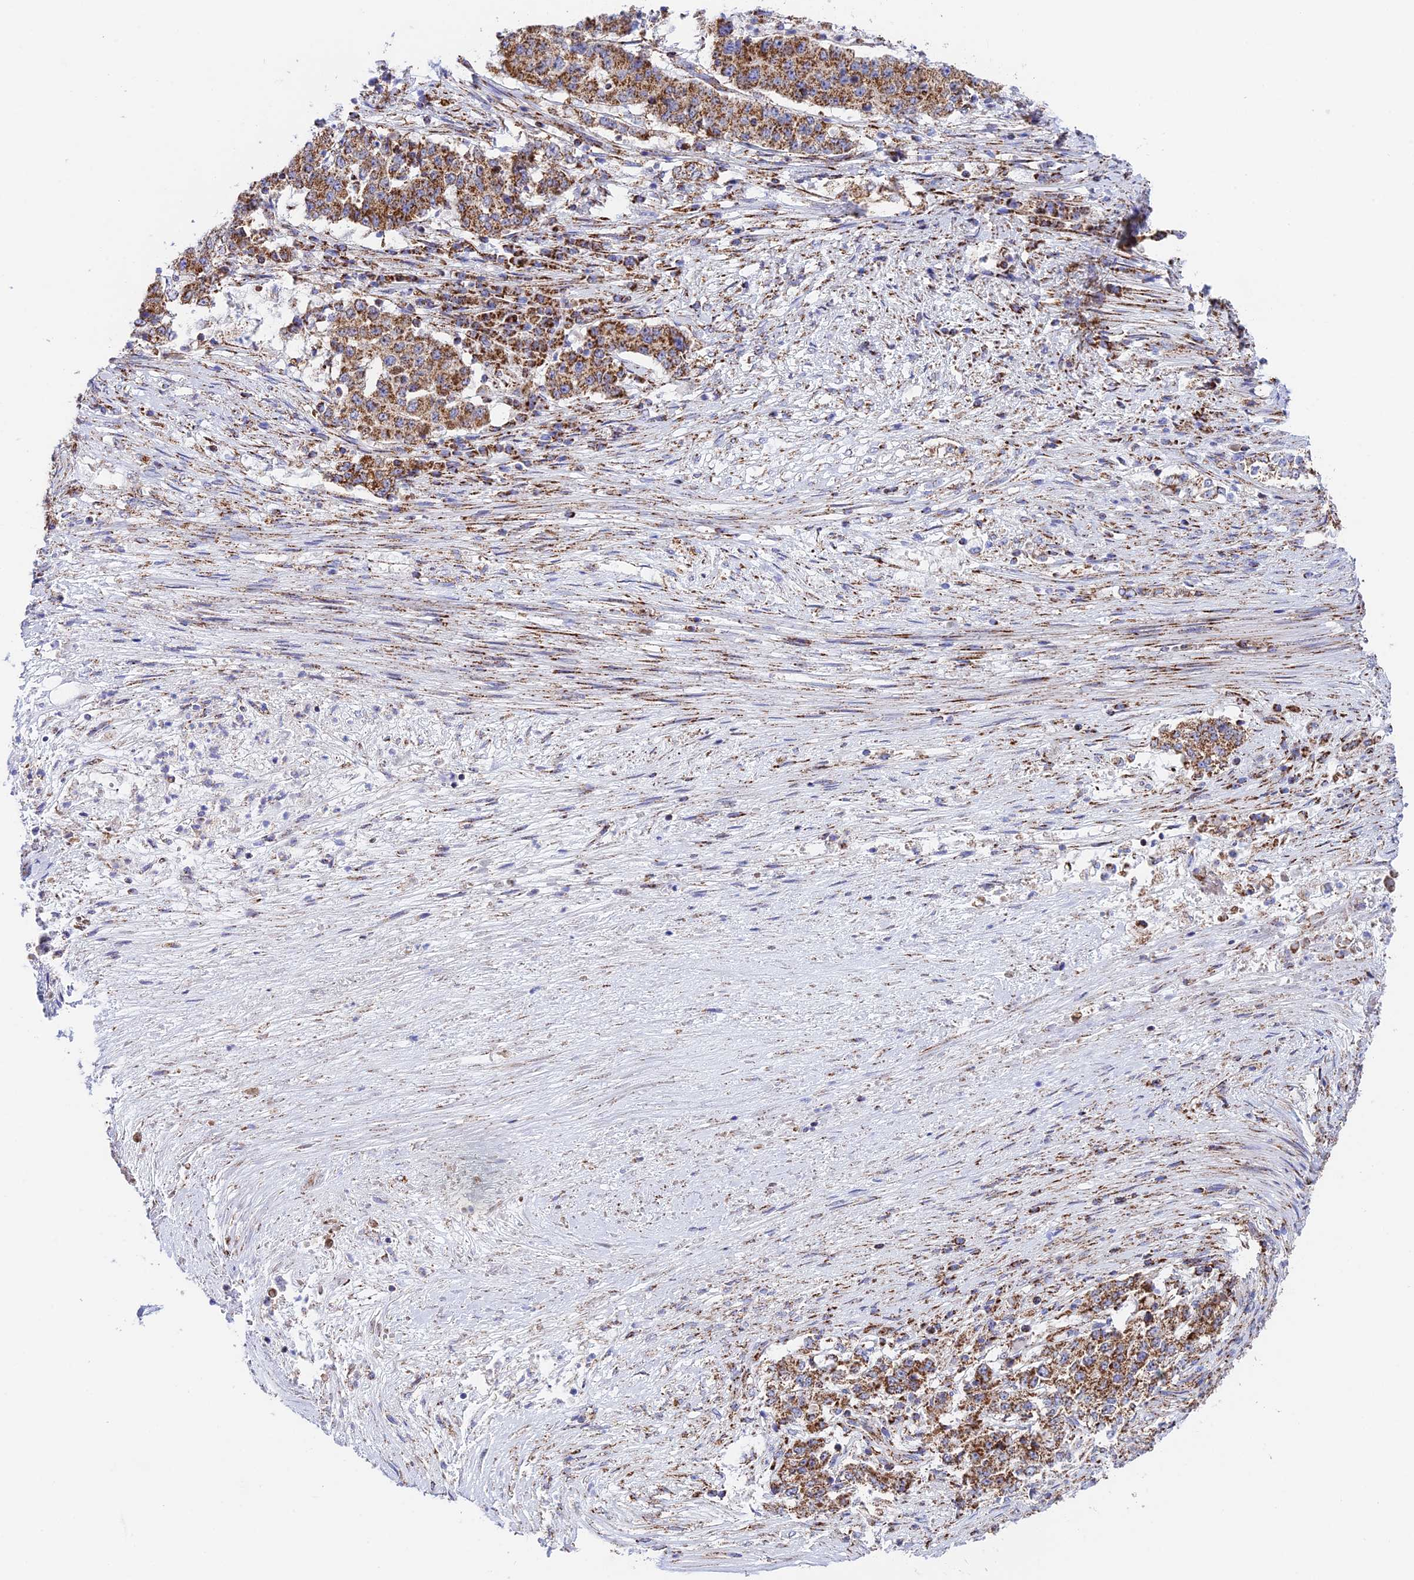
{"staining": {"intensity": "moderate", "quantity": ">75%", "location": "cytoplasmic/membranous"}, "tissue": "stomach cancer", "cell_type": "Tumor cells", "image_type": "cancer", "snomed": [{"axis": "morphology", "description": "Adenocarcinoma, NOS"}, {"axis": "topography", "description": "Stomach"}], "caption": "Stomach cancer stained for a protein (brown) demonstrates moderate cytoplasmic/membranous positive positivity in approximately >75% of tumor cells.", "gene": "CHCHD3", "patient": {"sex": "male", "age": 59}}